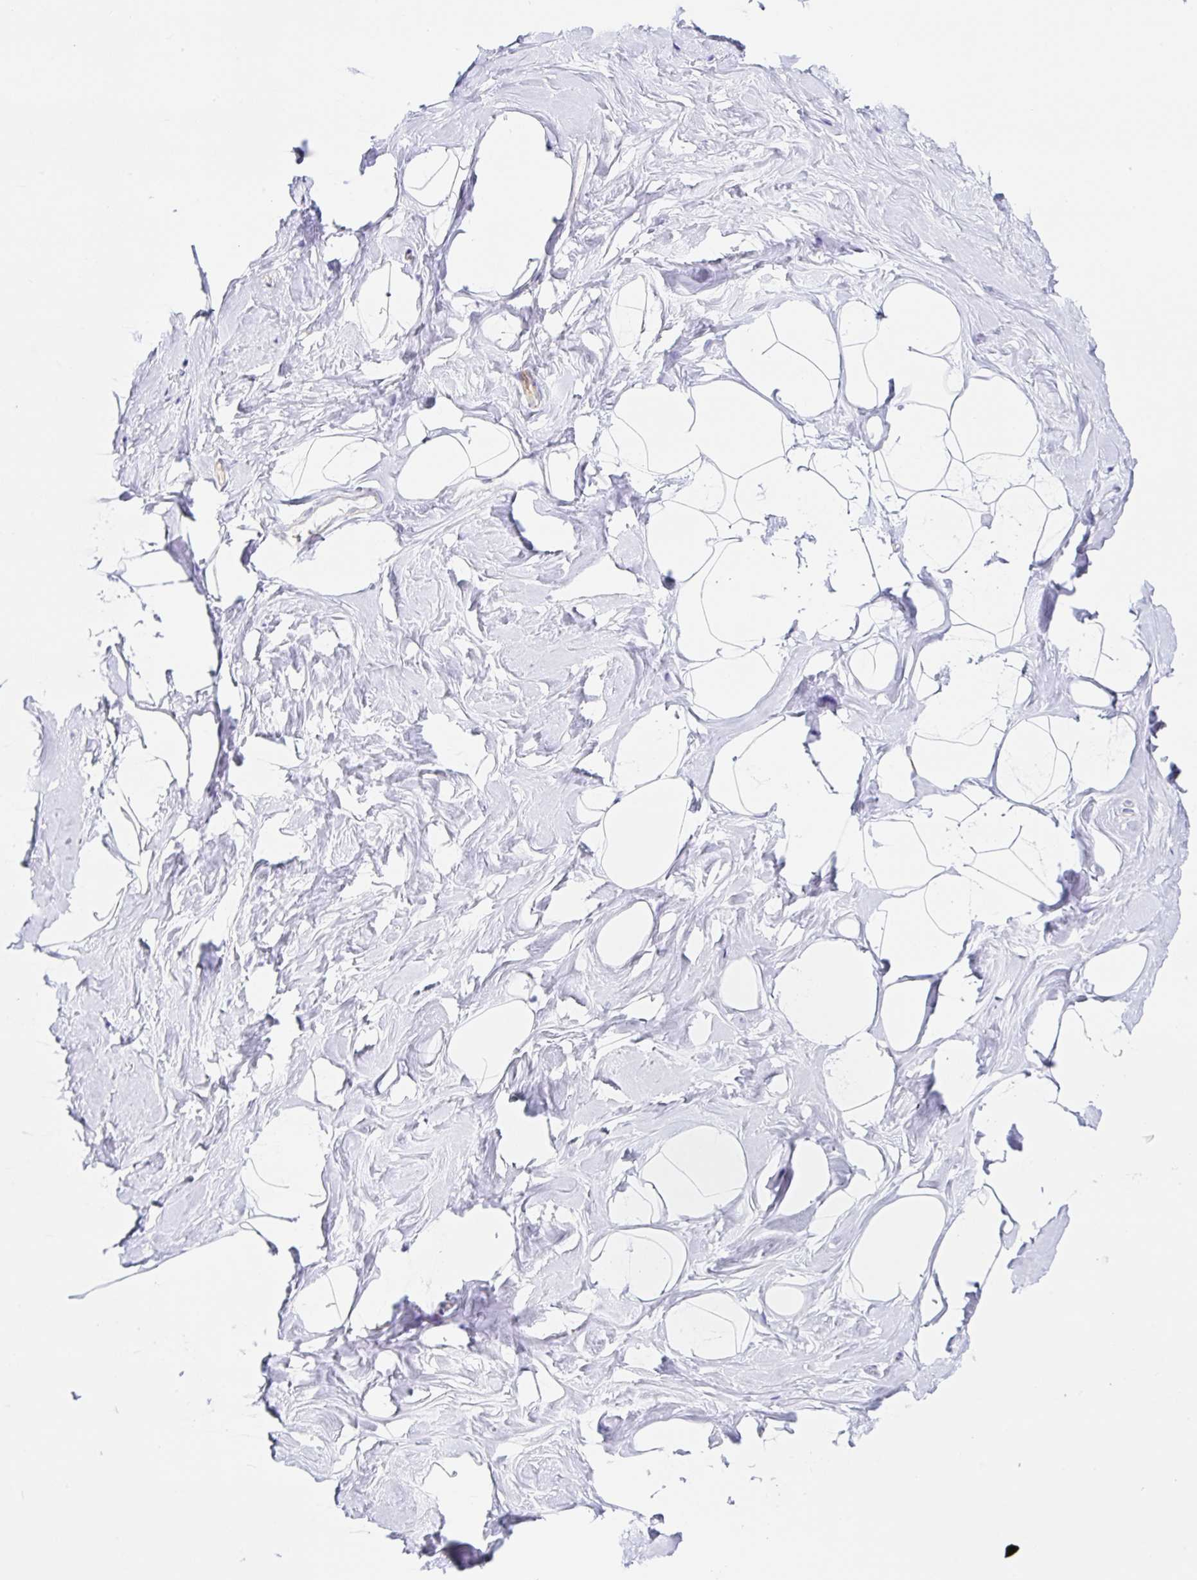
{"staining": {"intensity": "negative", "quantity": "none", "location": "none"}, "tissue": "breast", "cell_type": "Adipocytes", "image_type": "normal", "snomed": [{"axis": "morphology", "description": "Normal tissue, NOS"}, {"axis": "topography", "description": "Breast"}], "caption": "High power microscopy micrograph of an immunohistochemistry histopathology image of benign breast, revealing no significant staining in adipocytes.", "gene": "DKK4", "patient": {"sex": "female", "age": 32}}